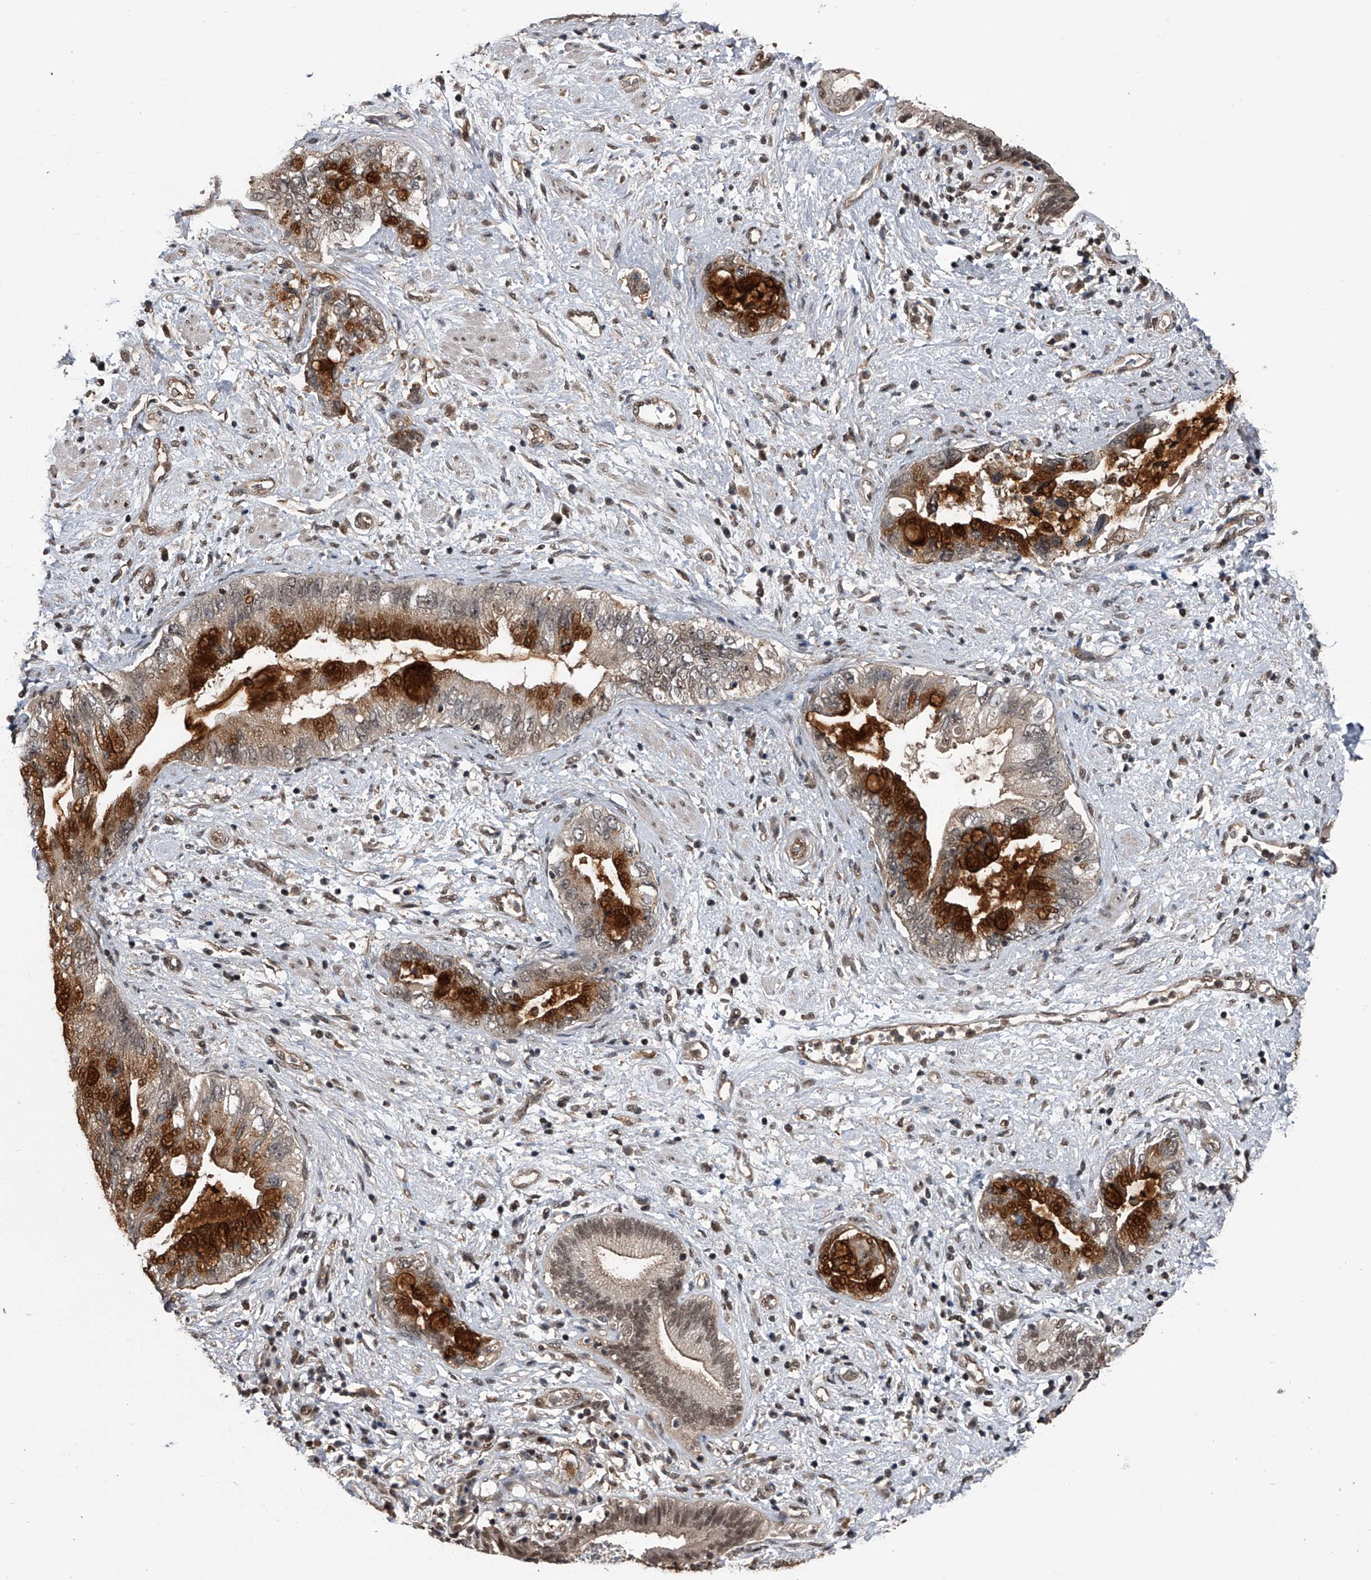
{"staining": {"intensity": "strong", "quantity": "<25%", "location": "cytoplasmic/membranous,nuclear"}, "tissue": "pancreatic cancer", "cell_type": "Tumor cells", "image_type": "cancer", "snomed": [{"axis": "morphology", "description": "Adenocarcinoma, NOS"}, {"axis": "topography", "description": "Pancreas"}], "caption": "A micrograph of adenocarcinoma (pancreatic) stained for a protein exhibits strong cytoplasmic/membranous and nuclear brown staining in tumor cells.", "gene": "SLC12A8", "patient": {"sex": "female", "age": 73}}